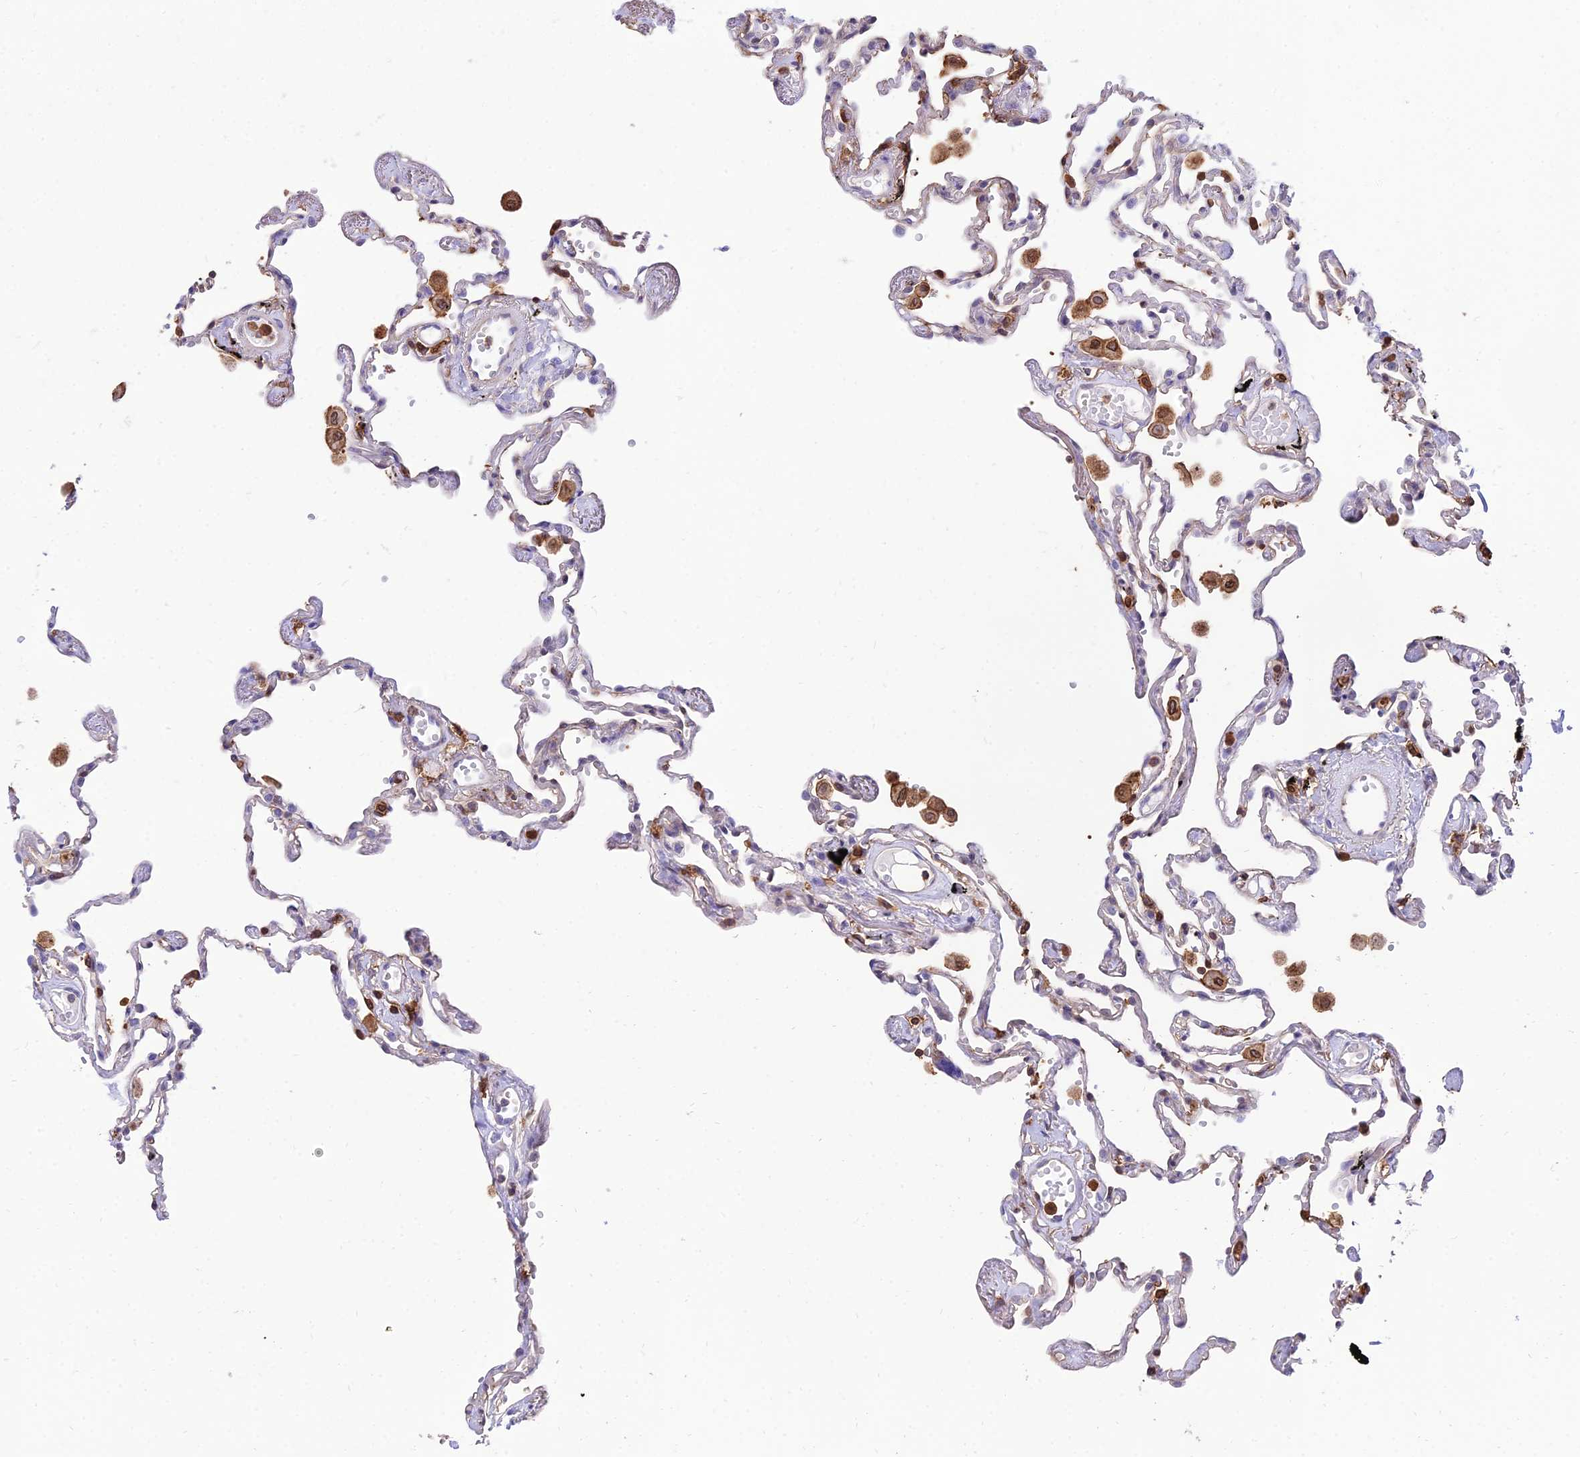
{"staining": {"intensity": "moderate", "quantity": "<25%", "location": "cytoplasmic/membranous"}, "tissue": "lung", "cell_type": "Alveolar cells", "image_type": "normal", "snomed": [{"axis": "morphology", "description": "Normal tissue, NOS"}, {"axis": "topography", "description": "Lung"}], "caption": "Approximately <25% of alveolar cells in normal lung reveal moderate cytoplasmic/membranous protein expression as visualized by brown immunohistochemical staining.", "gene": "SREK1IP1", "patient": {"sex": "female", "age": 67}}